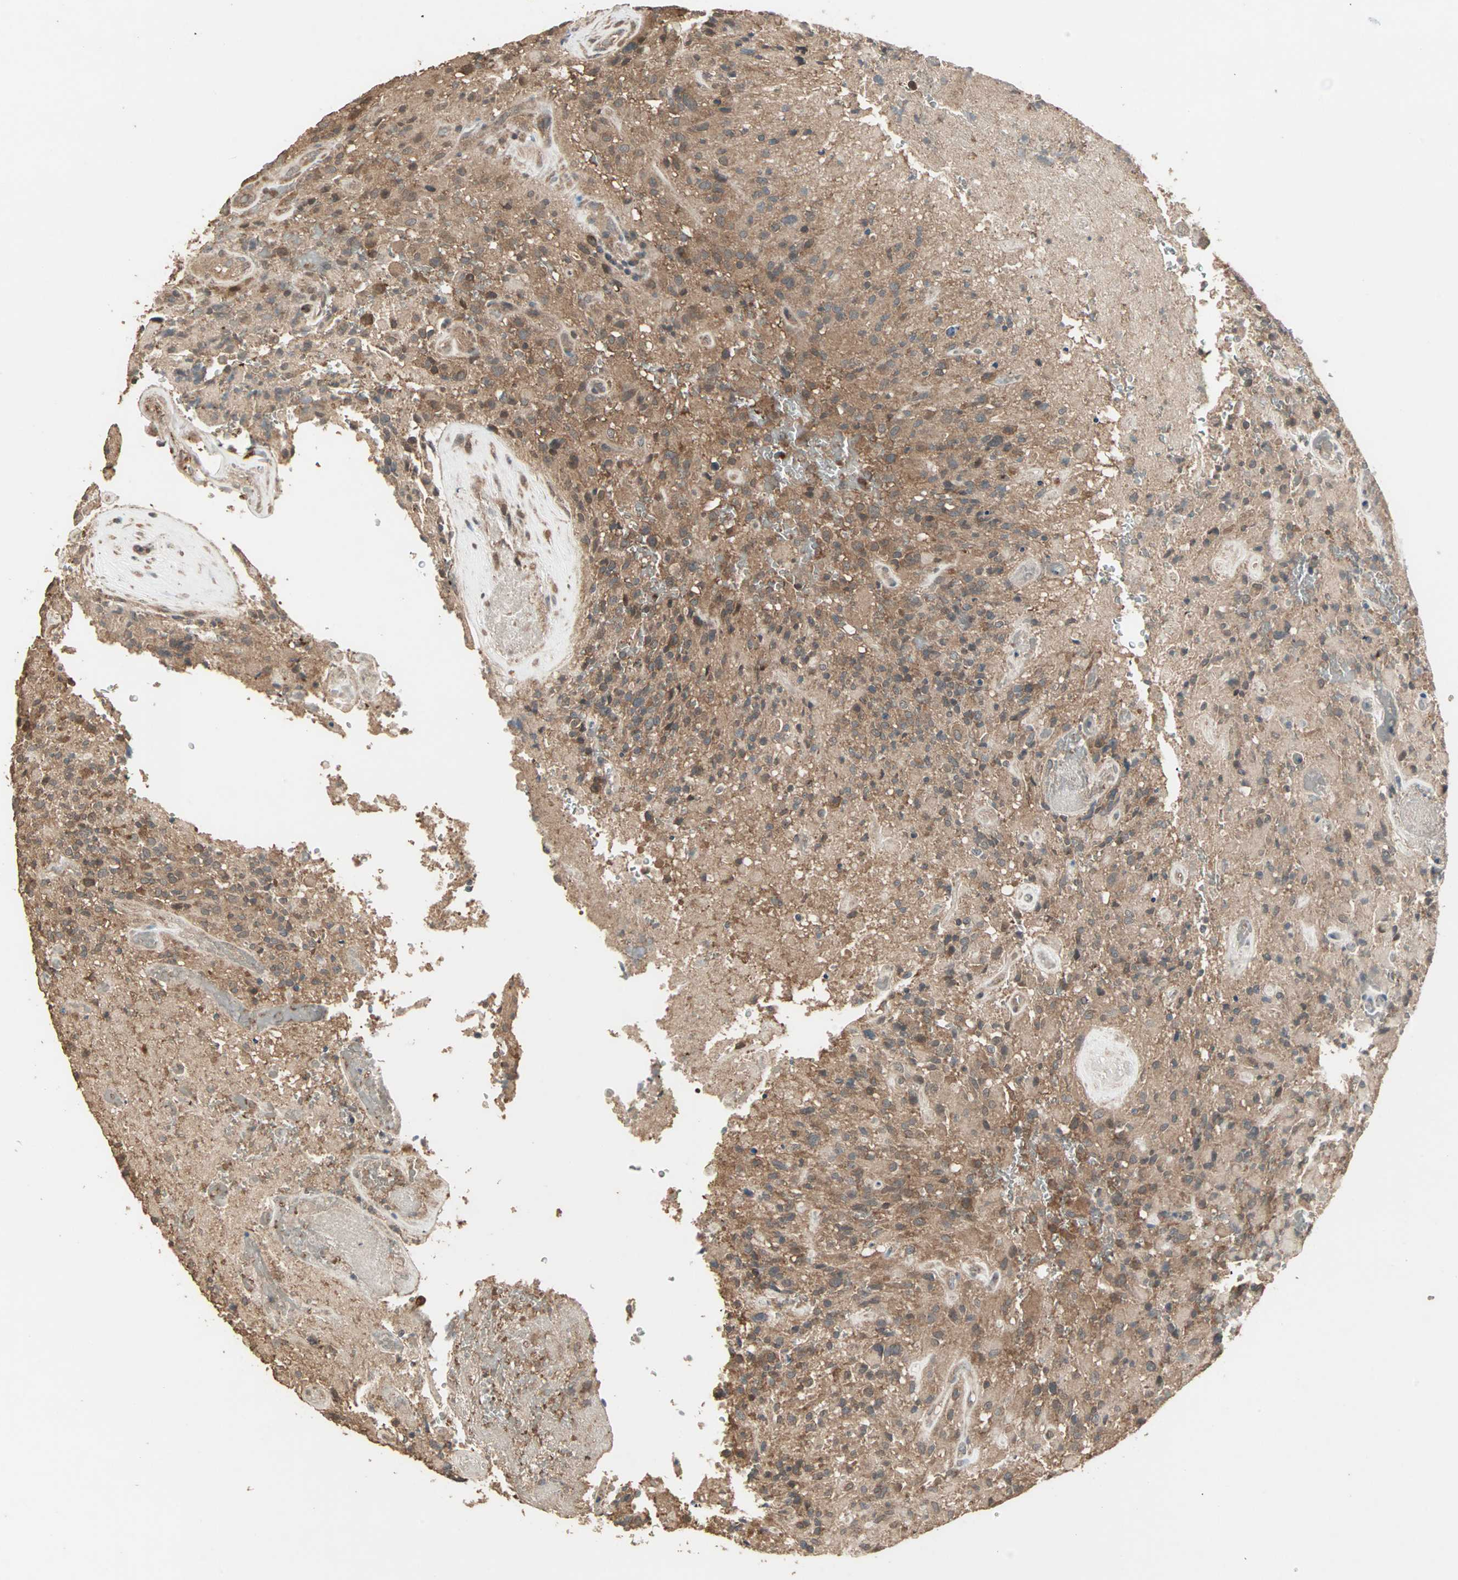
{"staining": {"intensity": "moderate", "quantity": ">75%", "location": "cytoplasmic/membranous"}, "tissue": "glioma", "cell_type": "Tumor cells", "image_type": "cancer", "snomed": [{"axis": "morphology", "description": "Glioma, malignant, High grade"}, {"axis": "topography", "description": "Brain"}], "caption": "A photomicrograph of glioma stained for a protein demonstrates moderate cytoplasmic/membranous brown staining in tumor cells.", "gene": "UBAC1", "patient": {"sex": "male", "age": 71}}